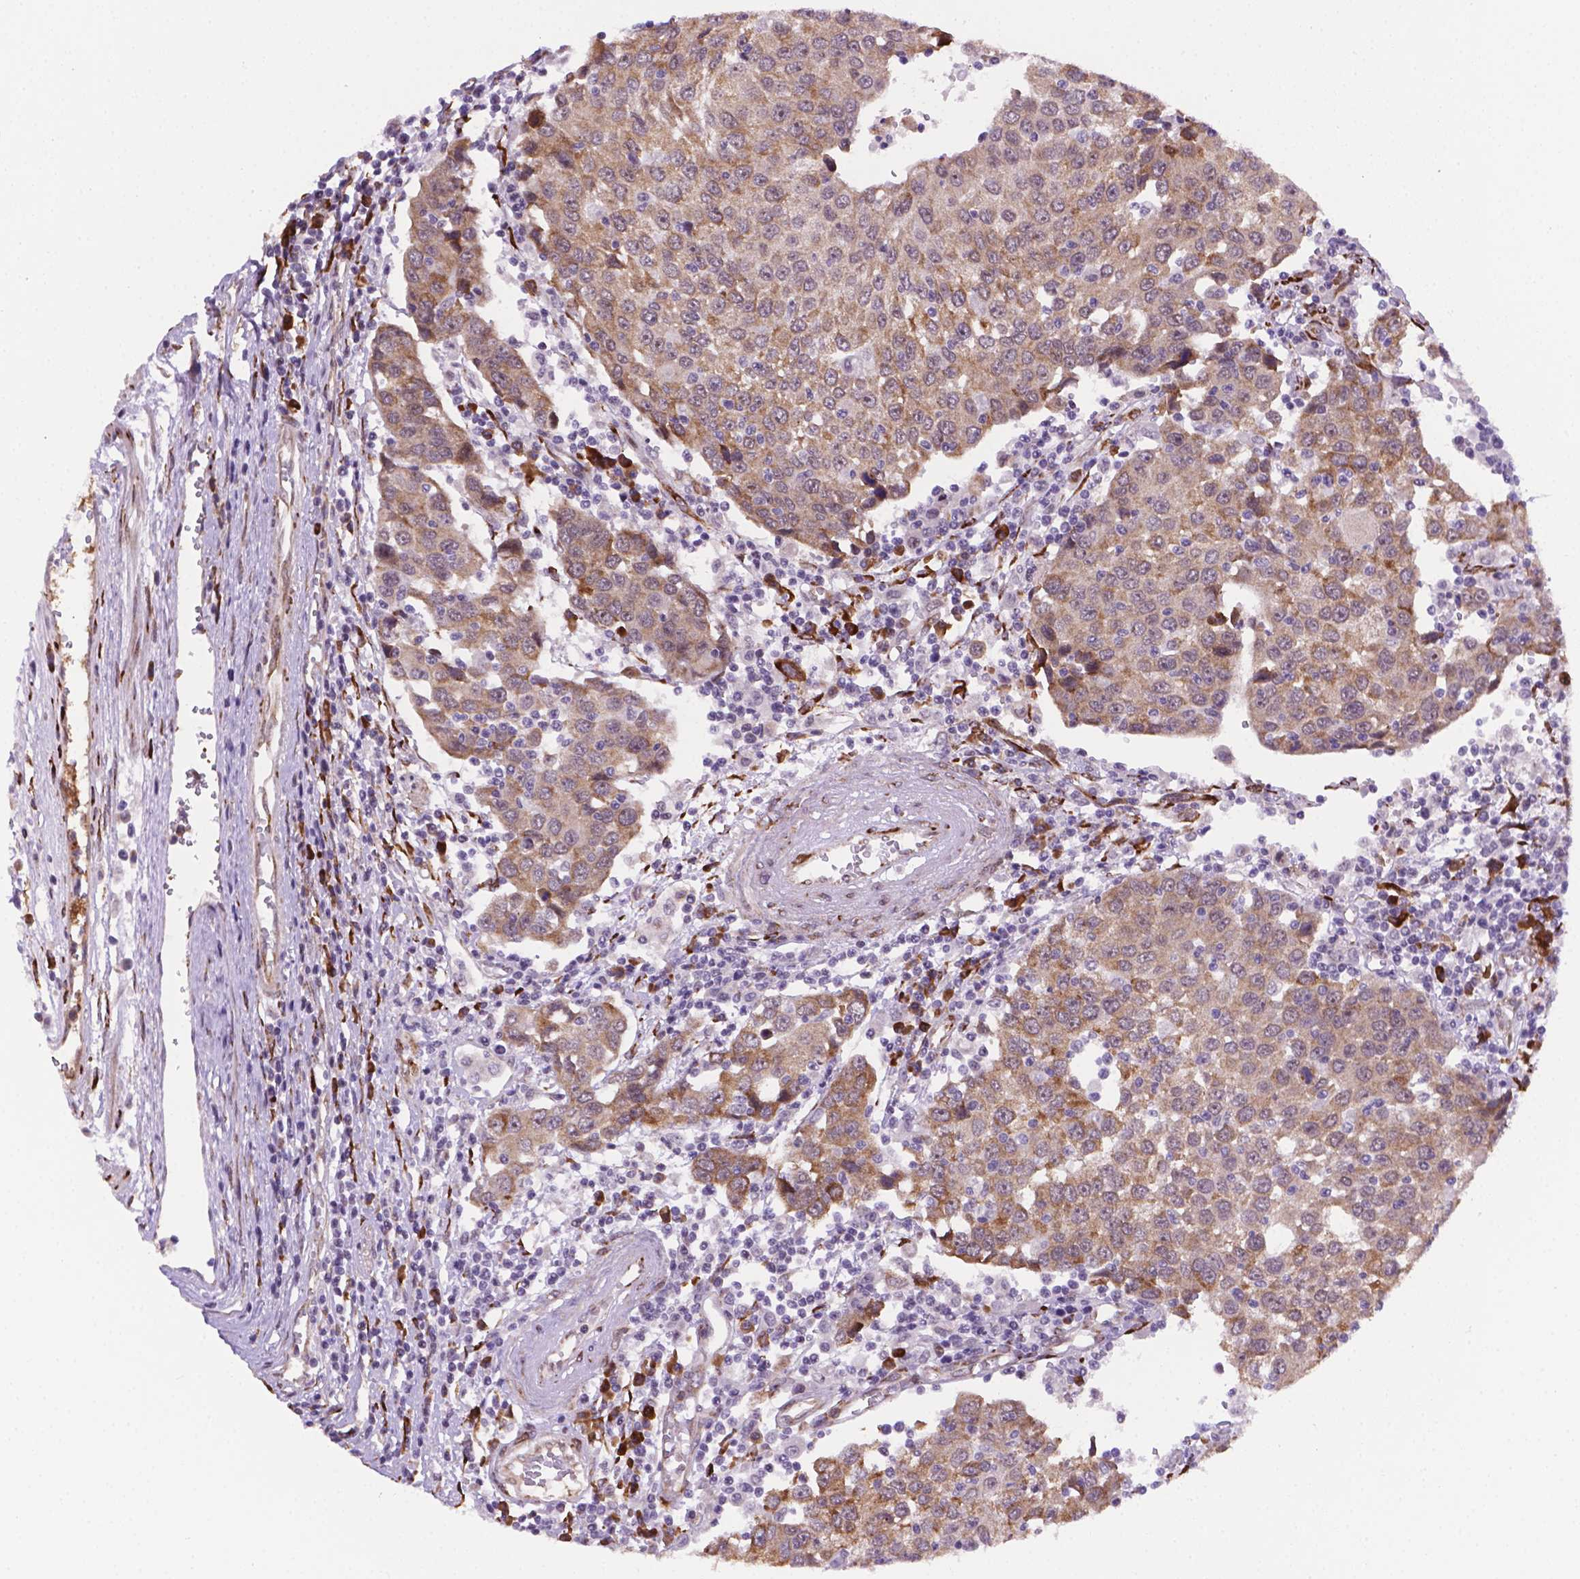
{"staining": {"intensity": "moderate", "quantity": "25%-75%", "location": "cytoplasmic/membranous"}, "tissue": "urothelial cancer", "cell_type": "Tumor cells", "image_type": "cancer", "snomed": [{"axis": "morphology", "description": "Urothelial carcinoma, High grade"}, {"axis": "topography", "description": "Urinary bladder"}], "caption": "Immunohistochemistry (DAB) staining of human urothelial cancer displays moderate cytoplasmic/membranous protein positivity in approximately 25%-75% of tumor cells.", "gene": "FNIP1", "patient": {"sex": "female", "age": 85}}